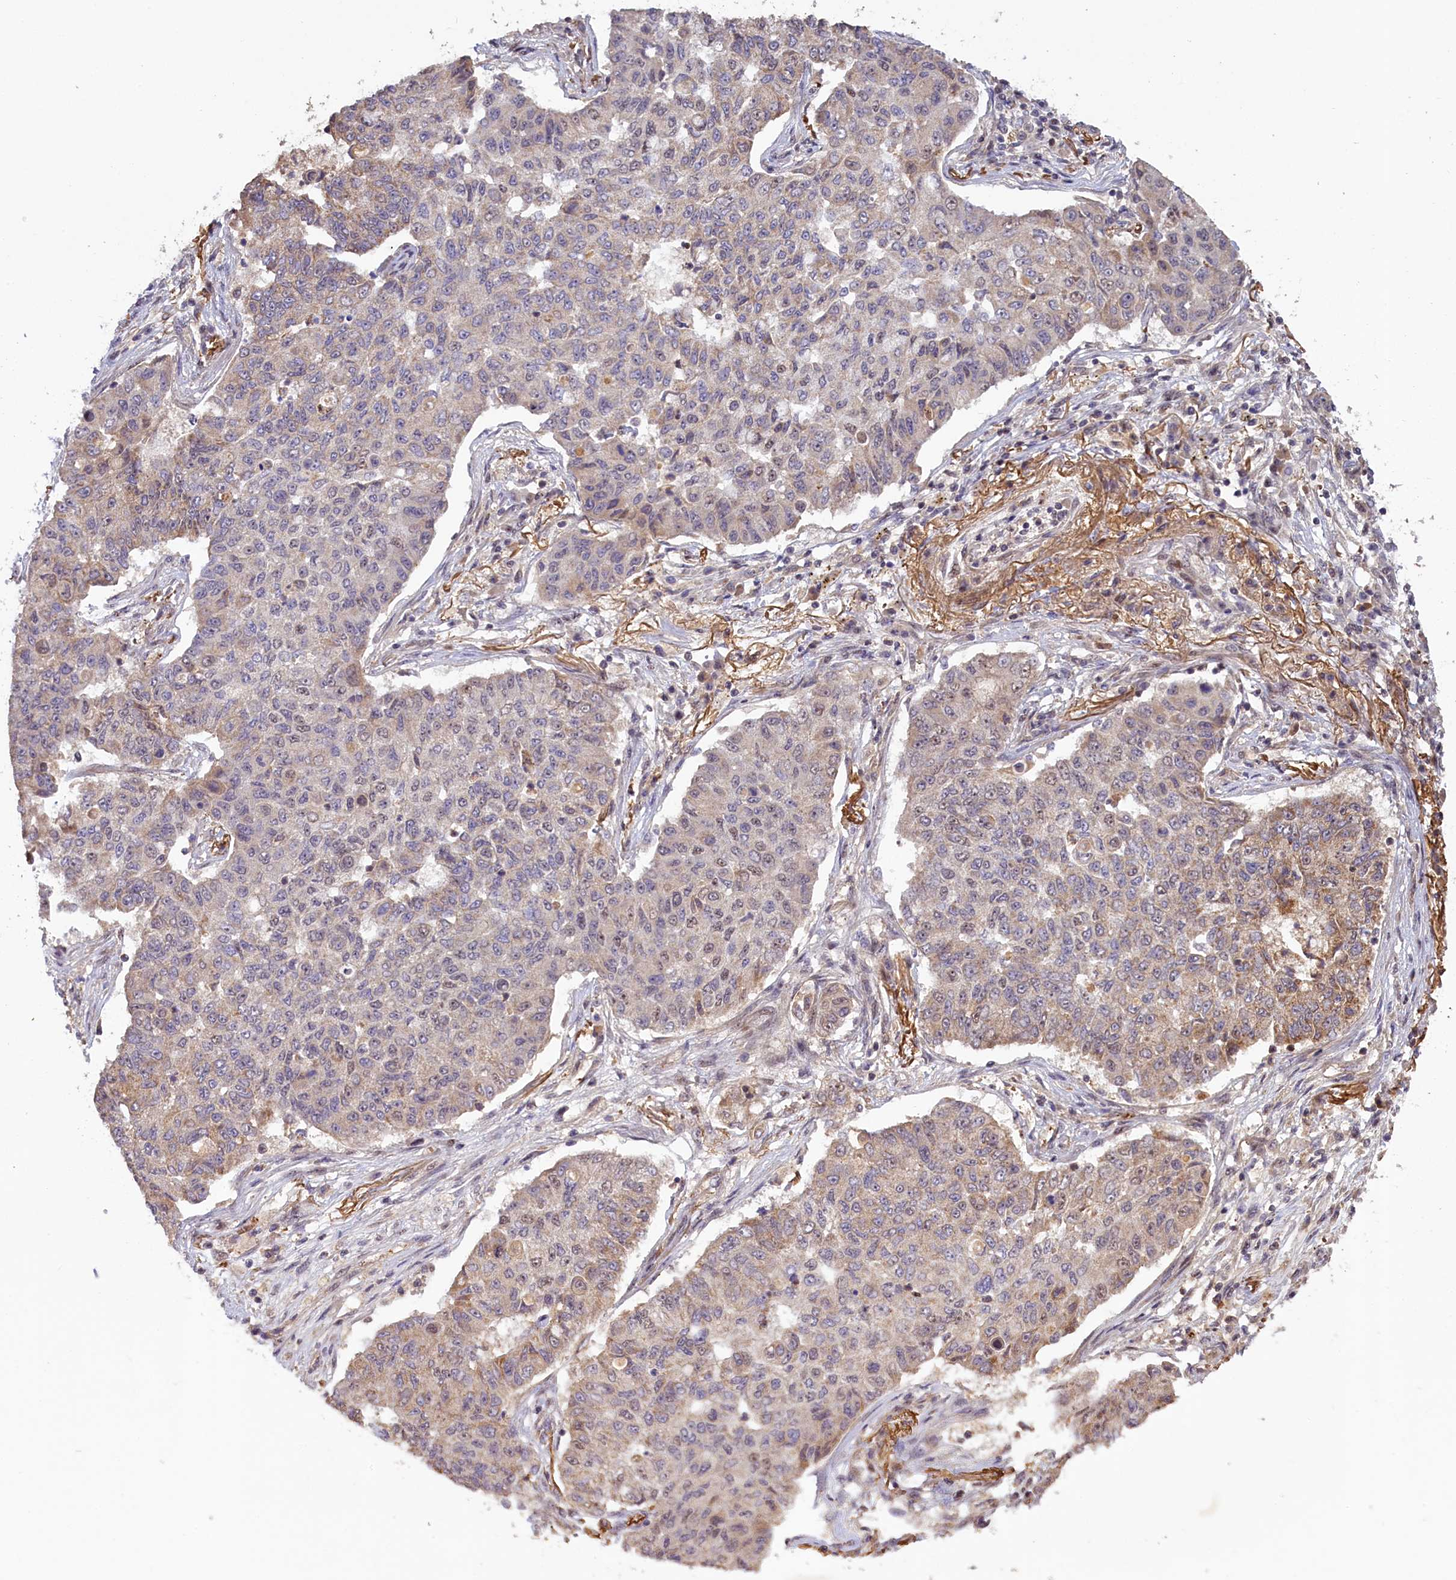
{"staining": {"intensity": "weak", "quantity": "25%-75%", "location": "cytoplasmic/membranous,nuclear"}, "tissue": "lung cancer", "cell_type": "Tumor cells", "image_type": "cancer", "snomed": [{"axis": "morphology", "description": "Squamous cell carcinoma, NOS"}, {"axis": "topography", "description": "Lung"}], "caption": "Lung cancer (squamous cell carcinoma) tissue demonstrates weak cytoplasmic/membranous and nuclear positivity in approximately 25%-75% of tumor cells, visualized by immunohistochemistry.", "gene": "FUZ", "patient": {"sex": "male", "age": 74}}